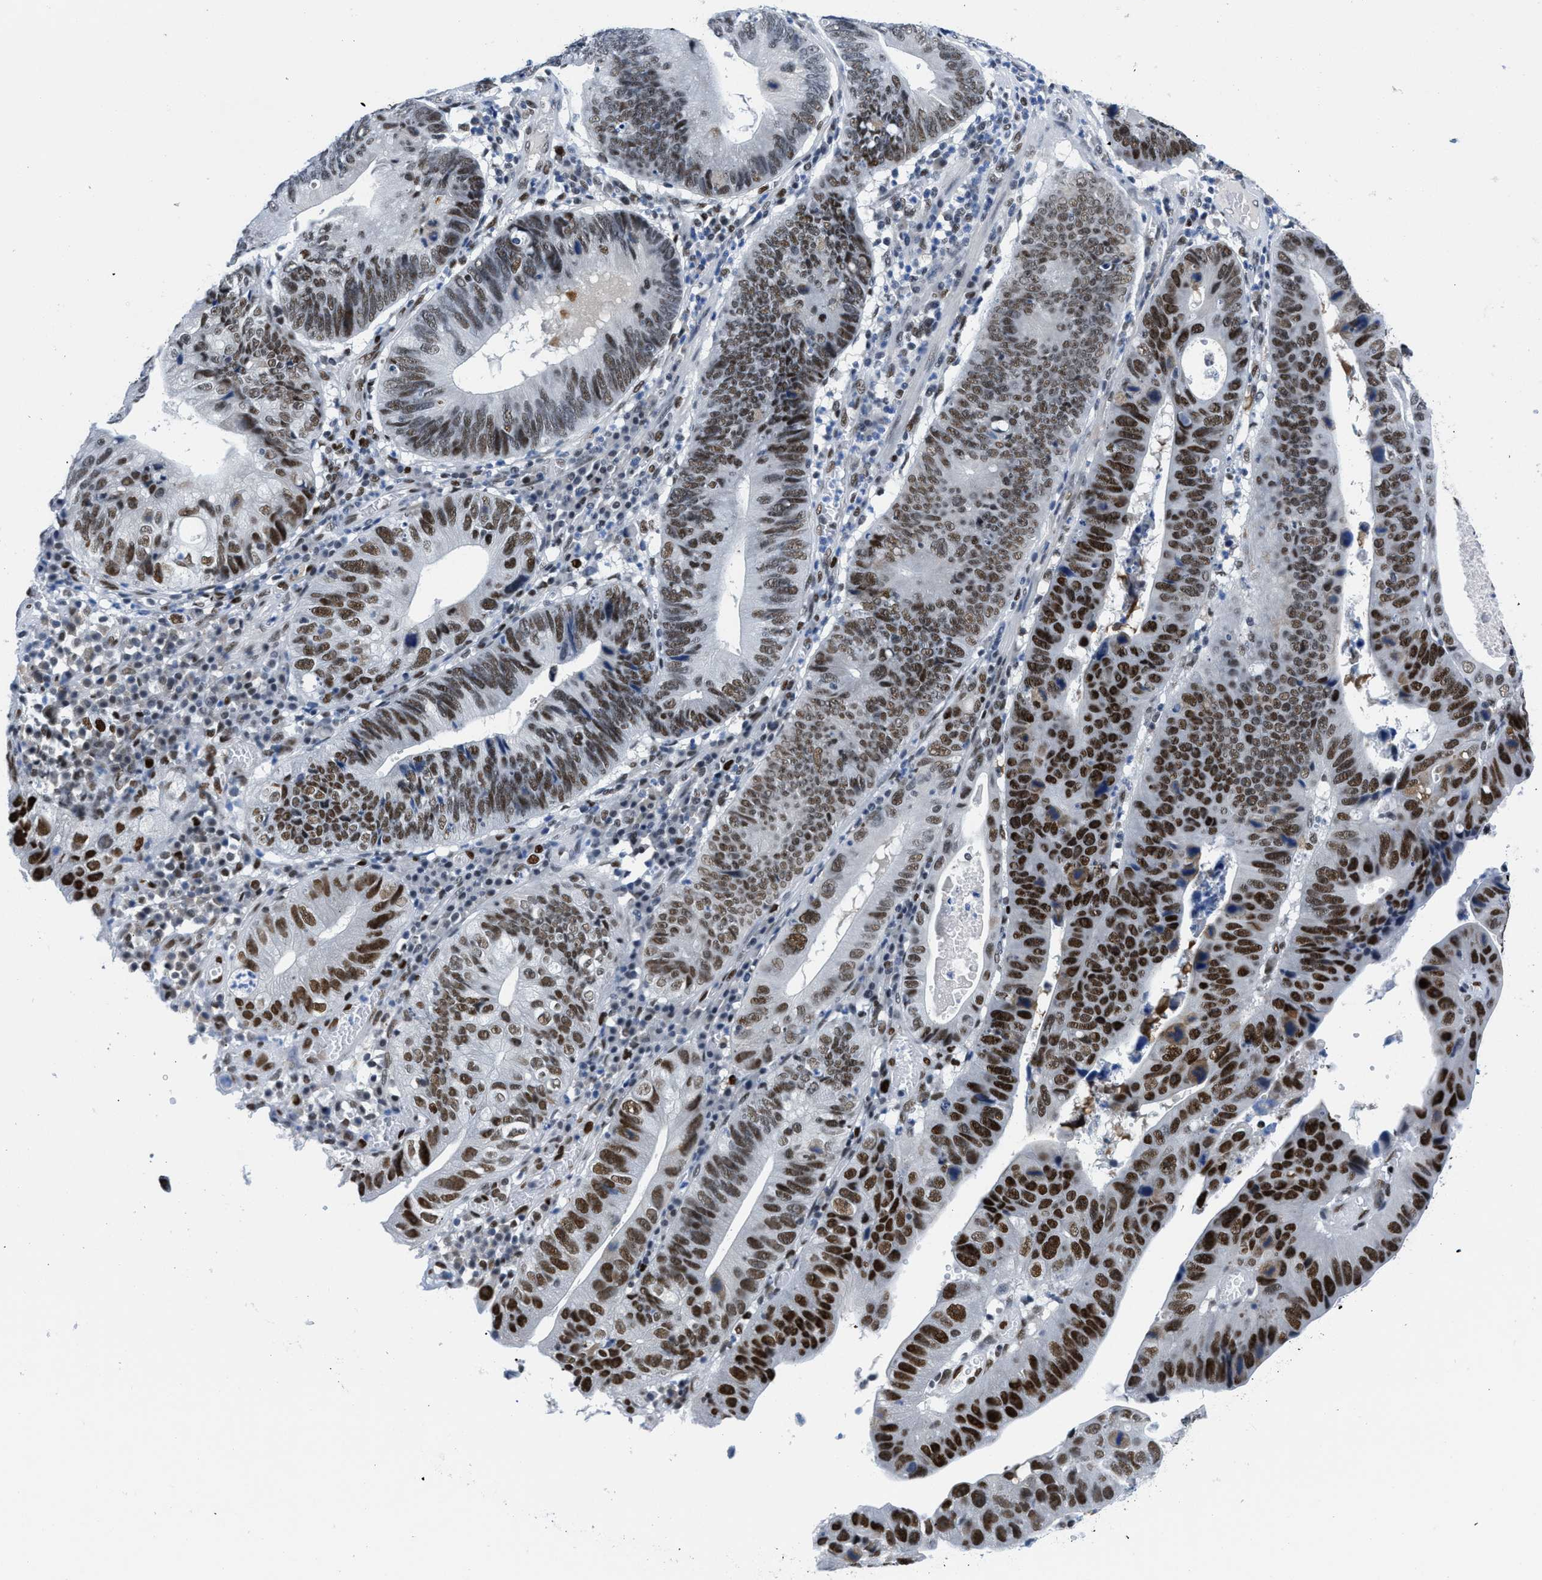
{"staining": {"intensity": "strong", "quantity": ">75%", "location": "nuclear"}, "tissue": "stomach cancer", "cell_type": "Tumor cells", "image_type": "cancer", "snomed": [{"axis": "morphology", "description": "Adenocarcinoma, NOS"}, {"axis": "topography", "description": "Stomach"}], "caption": "Immunohistochemistry (IHC) photomicrograph of human stomach cancer (adenocarcinoma) stained for a protein (brown), which exhibits high levels of strong nuclear expression in about >75% of tumor cells.", "gene": "SMARCAD1", "patient": {"sex": "male", "age": 59}}